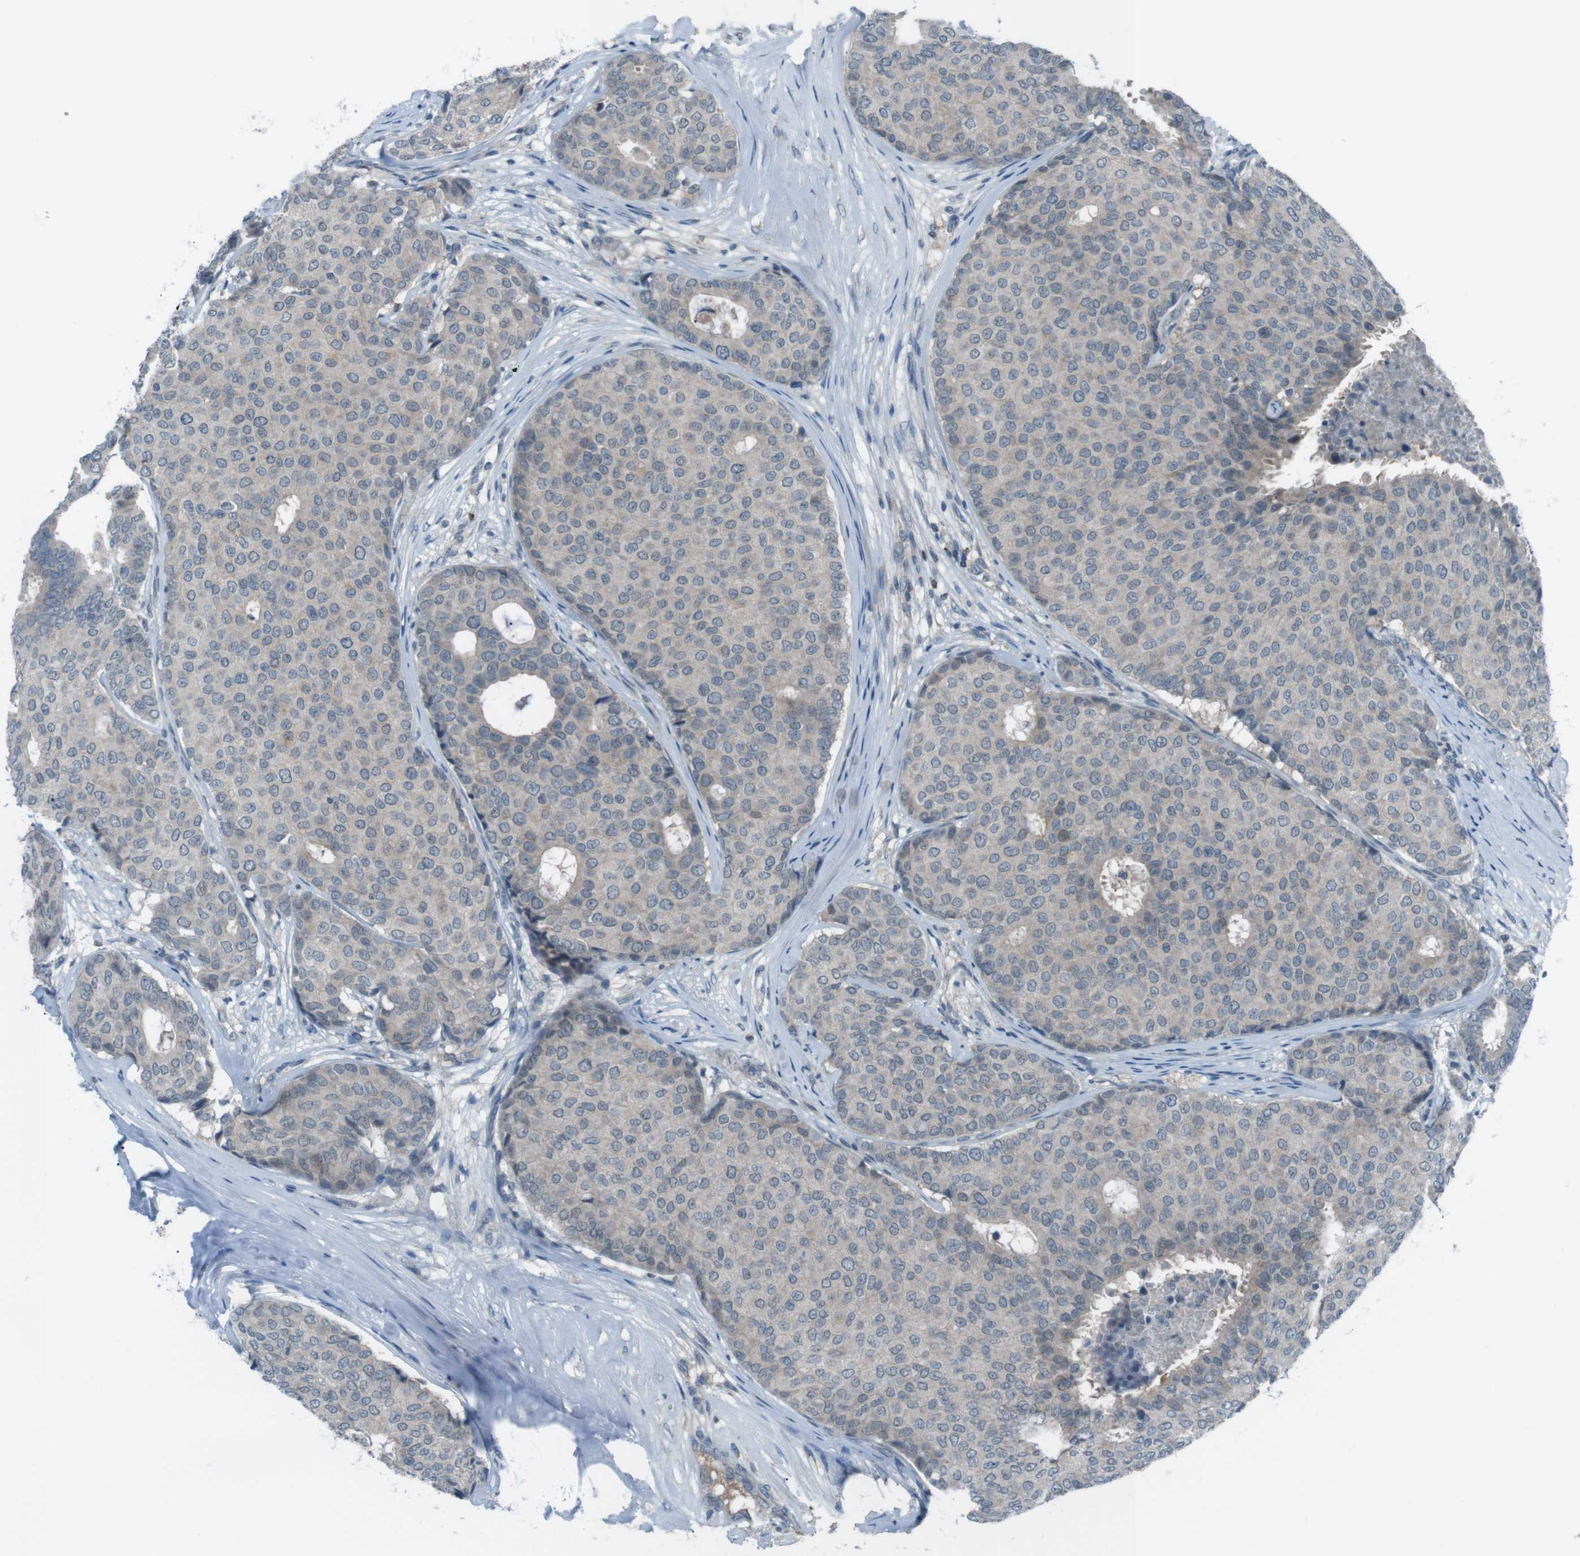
{"staining": {"intensity": "negative", "quantity": "none", "location": "none"}, "tissue": "breast cancer", "cell_type": "Tumor cells", "image_type": "cancer", "snomed": [{"axis": "morphology", "description": "Duct carcinoma"}, {"axis": "topography", "description": "Breast"}], "caption": "Tumor cells show no significant staining in breast cancer.", "gene": "FCRLA", "patient": {"sex": "female", "age": 75}}